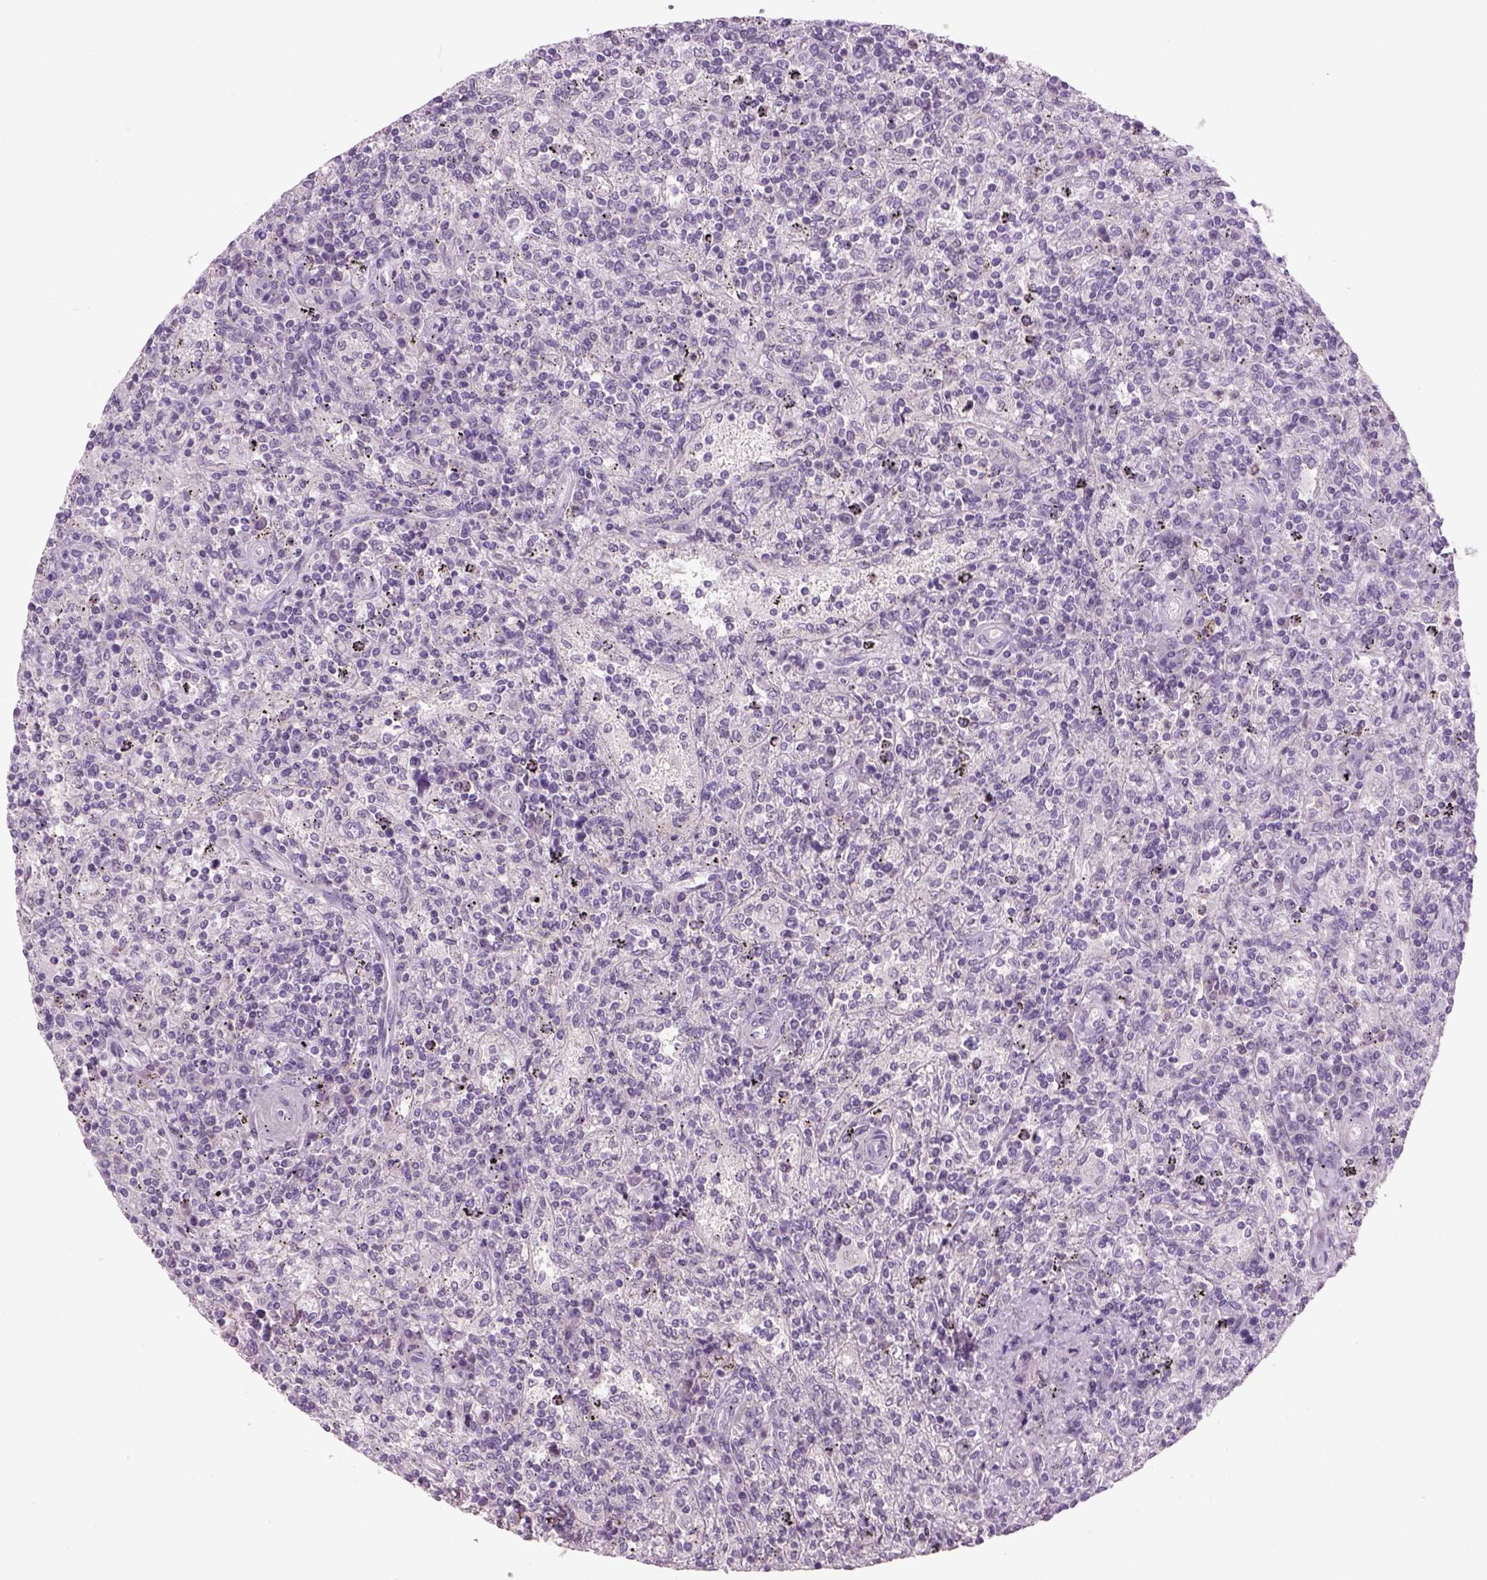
{"staining": {"intensity": "negative", "quantity": "none", "location": "none"}, "tissue": "lymphoma", "cell_type": "Tumor cells", "image_type": "cancer", "snomed": [{"axis": "morphology", "description": "Malignant lymphoma, non-Hodgkin's type, Low grade"}, {"axis": "topography", "description": "Spleen"}], "caption": "Human lymphoma stained for a protein using IHC displays no staining in tumor cells.", "gene": "MDH1B", "patient": {"sex": "male", "age": 62}}